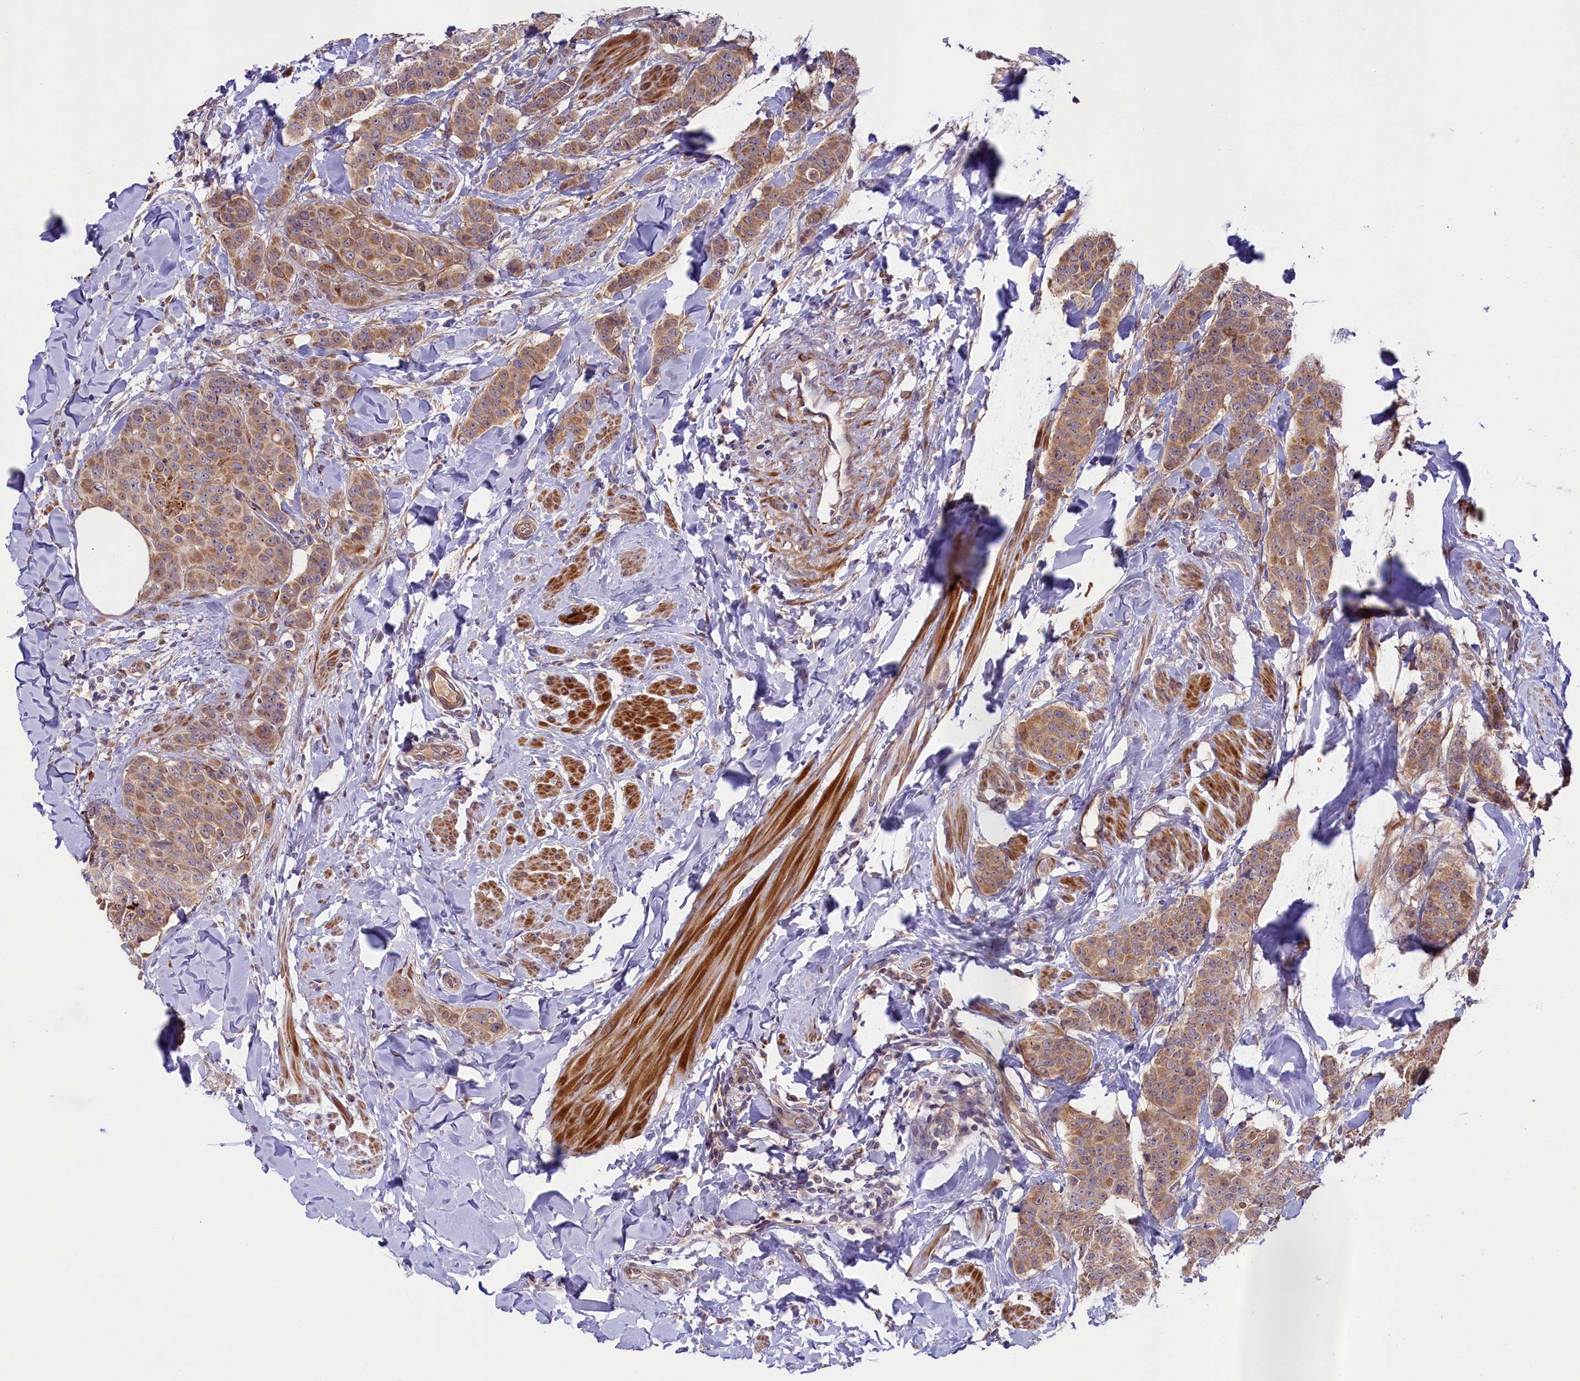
{"staining": {"intensity": "moderate", "quantity": ">75%", "location": "cytoplasmic/membranous"}, "tissue": "breast cancer", "cell_type": "Tumor cells", "image_type": "cancer", "snomed": [{"axis": "morphology", "description": "Duct carcinoma"}, {"axis": "topography", "description": "Breast"}], "caption": "Approximately >75% of tumor cells in human breast cancer reveal moderate cytoplasmic/membranous protein staining as visualized by brown immunohistochemical staining.", "gene": "COG8", "patient": {"sex": "female", "age": 40}}